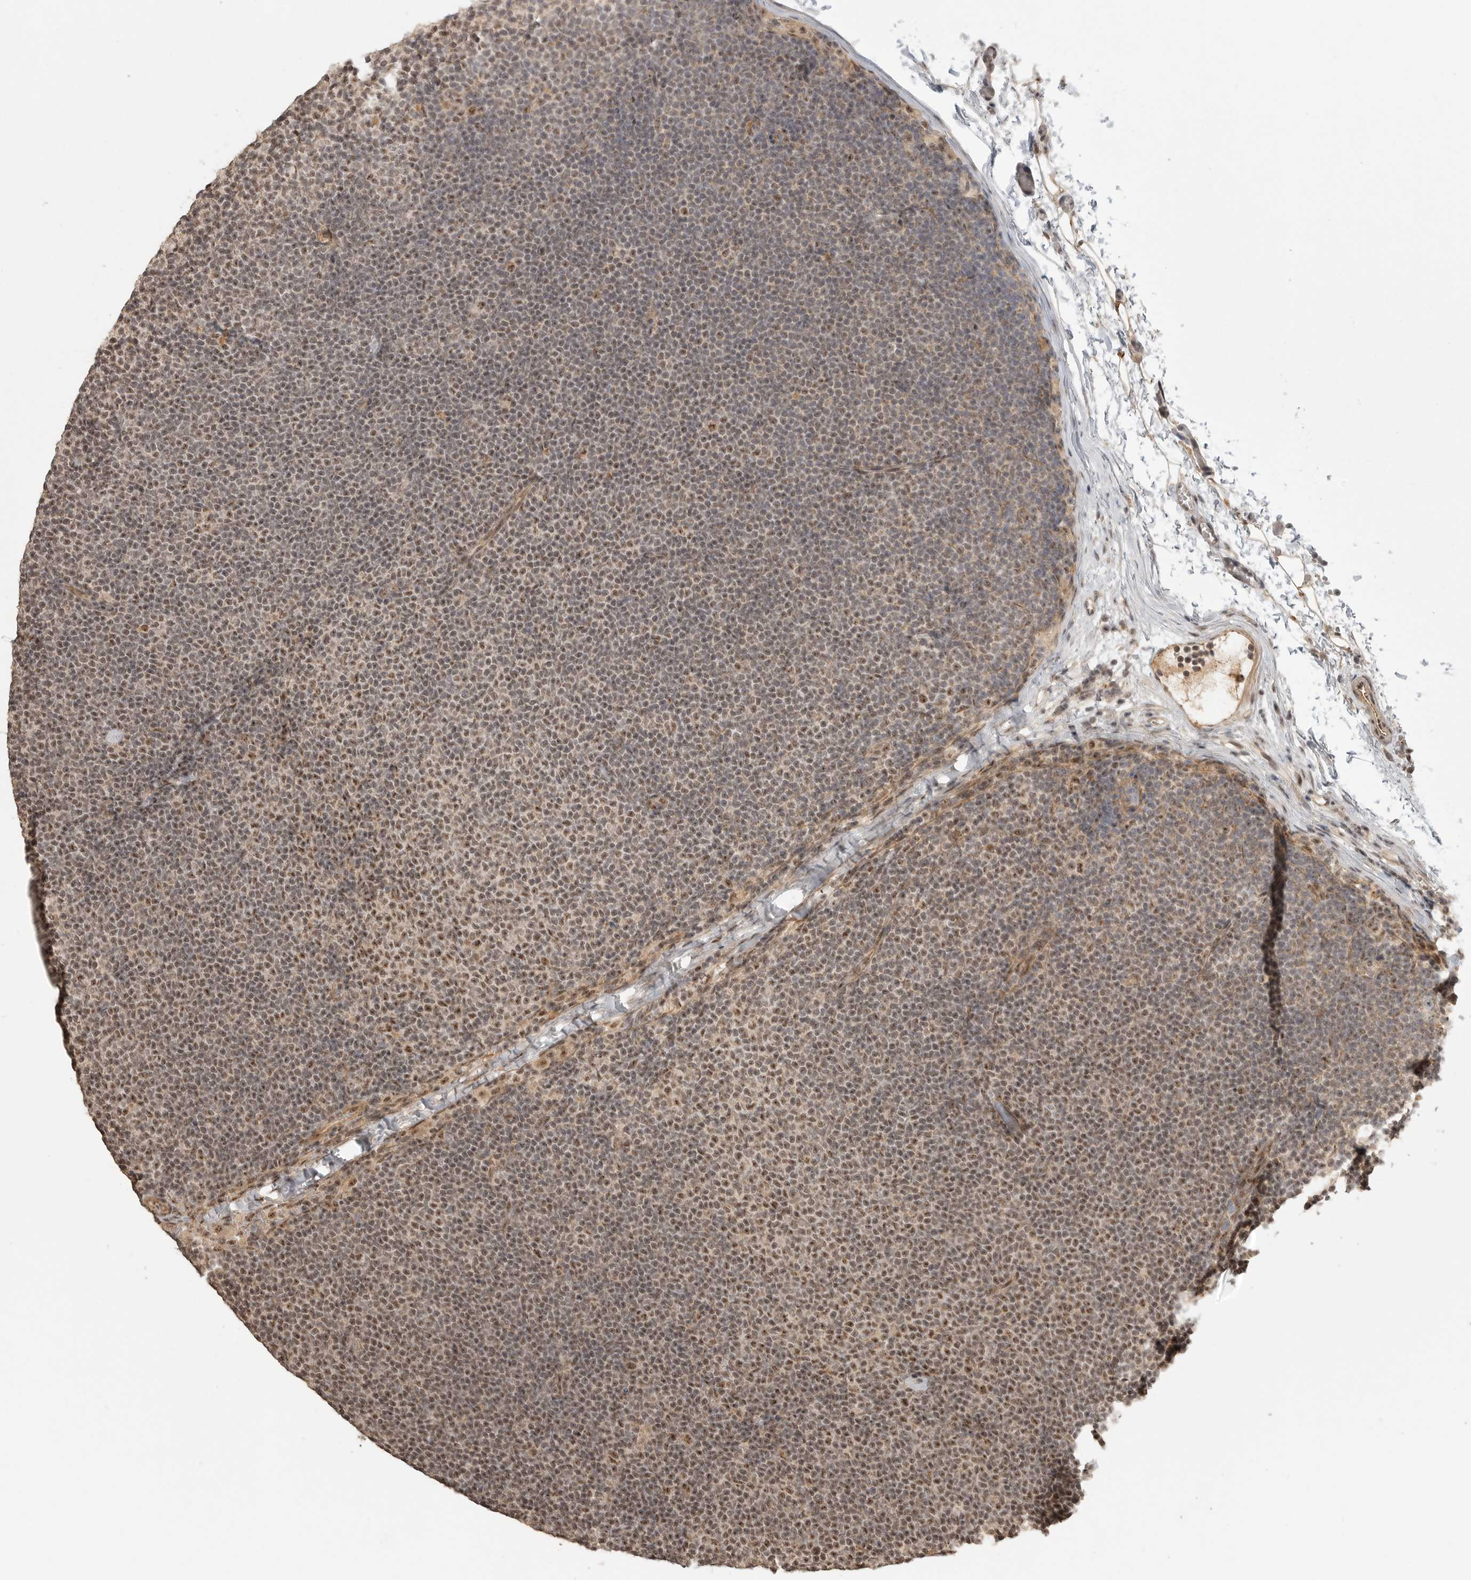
{"staining": {"intensity": "weak", "quantity": "25%-75%", "location": "nuclear"}, "tissue": "lymphoma", "cell_type": "Tumor cells", "image_type": "cancer", "snomed": [{"axis": "morphology", "description": "Malignant lymphoma, non-Hodgkin's type, Low grade"}, {"axis": "topography", "description": "Lymph node"}], "caption": "Lymphoma stained for a protein (brown) demonstrates weak nuclear positive expression in about 25%-75% of tumor cells.", "gene": "POMP", "patient": {"sex": "female", "age": 53}}